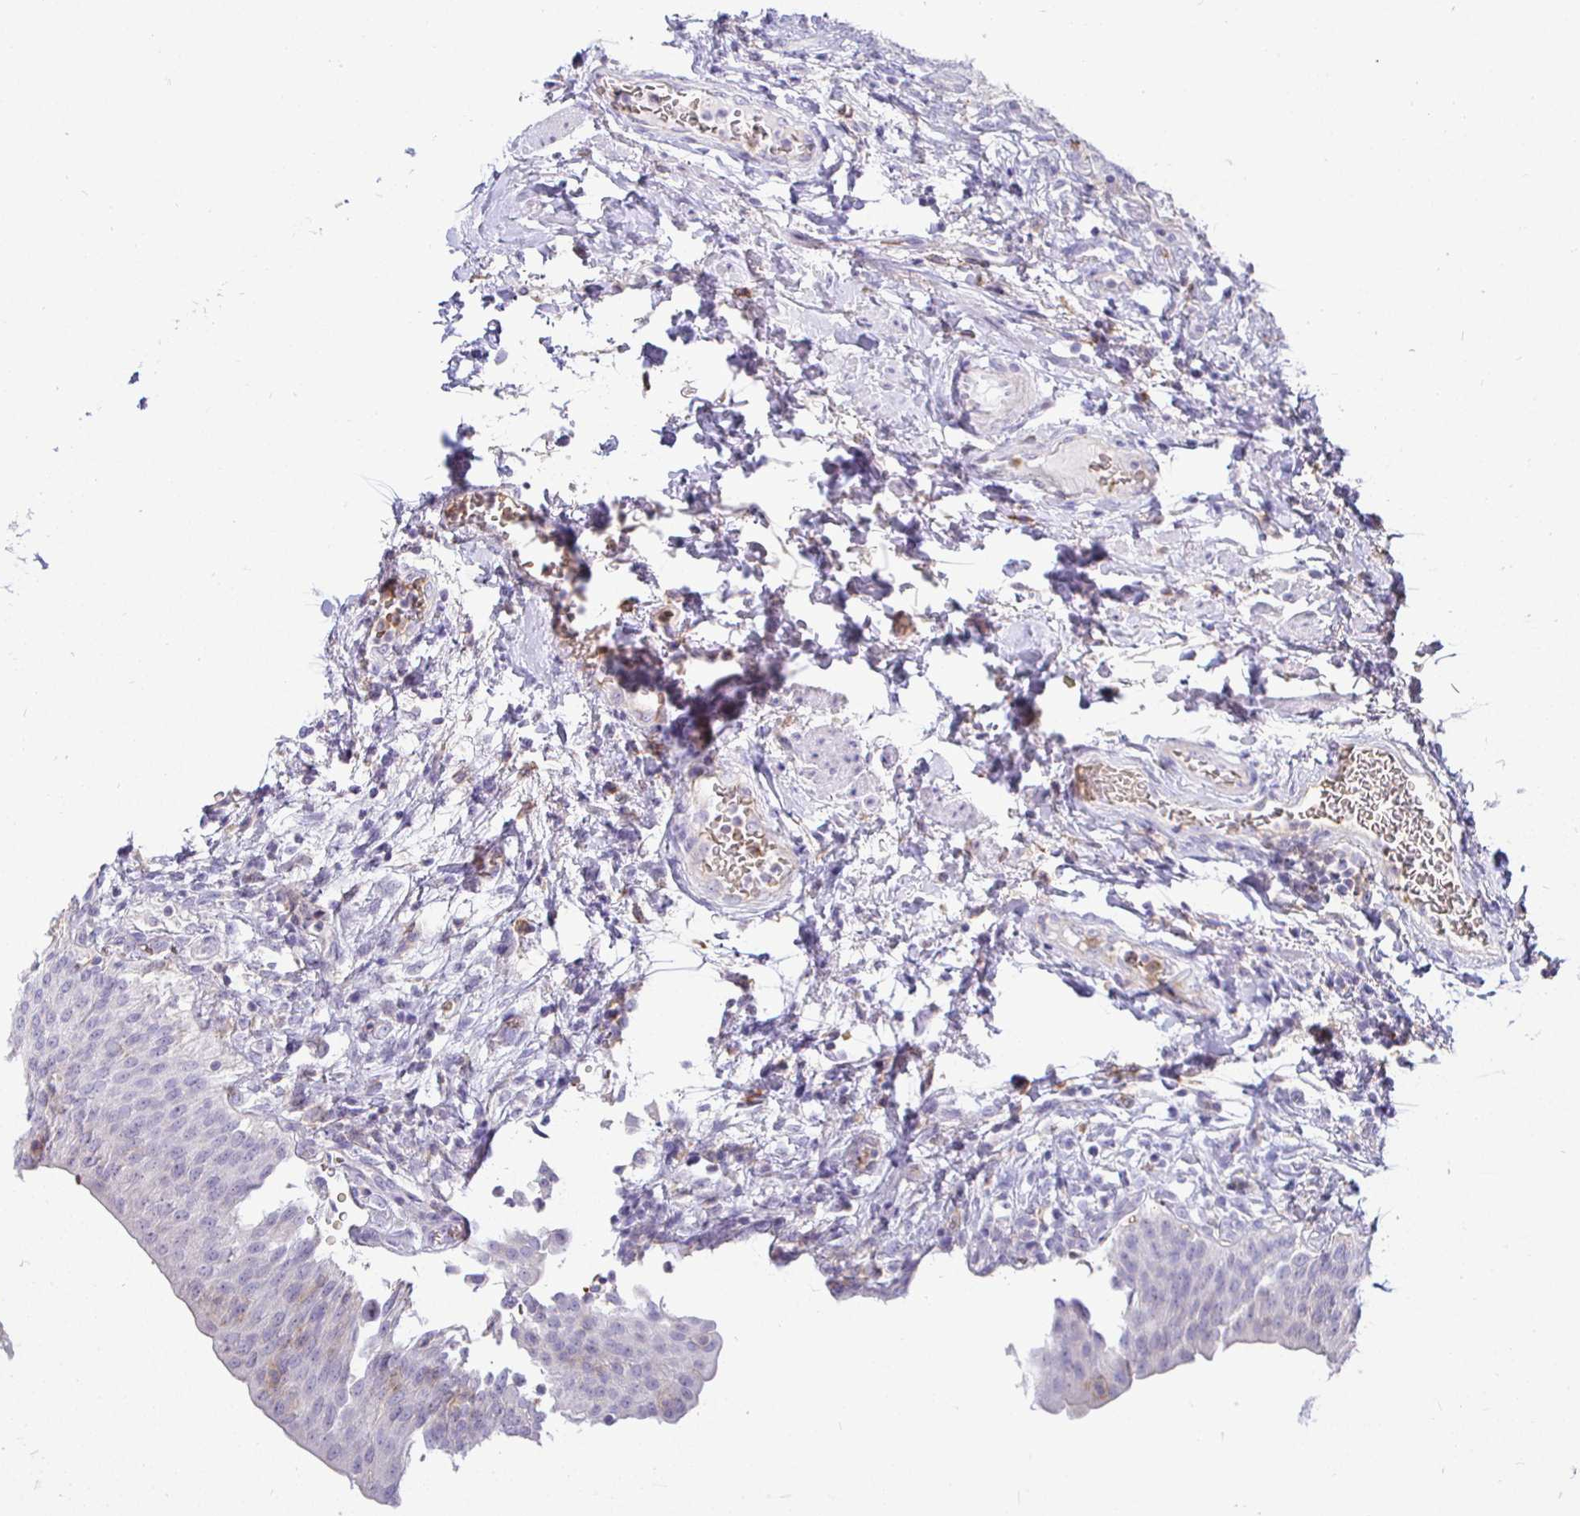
{"staining": {"intensity": "negative", "quantity": "none", "location": "none"}, "tissue": "urinary bladder", "cell_type": "Urothelial cells", "image_type": "normal", "snomed": [{"axis": "morphology", "description": "Normal tissue, NOS"}, {"axis": "topography", "description": "Urinary bladder"}, {"axis": "topography", "description": "Peripheral nerve tissue"}], "caption": "Urinary bladder was stained to show a protein in brown. There is no significant expression in urothelial cells. (Brightfield microscopy of DAB IHC at high magnification).", "gene": "SIRPA", "patient": {"sex": "female", "age": 60}}